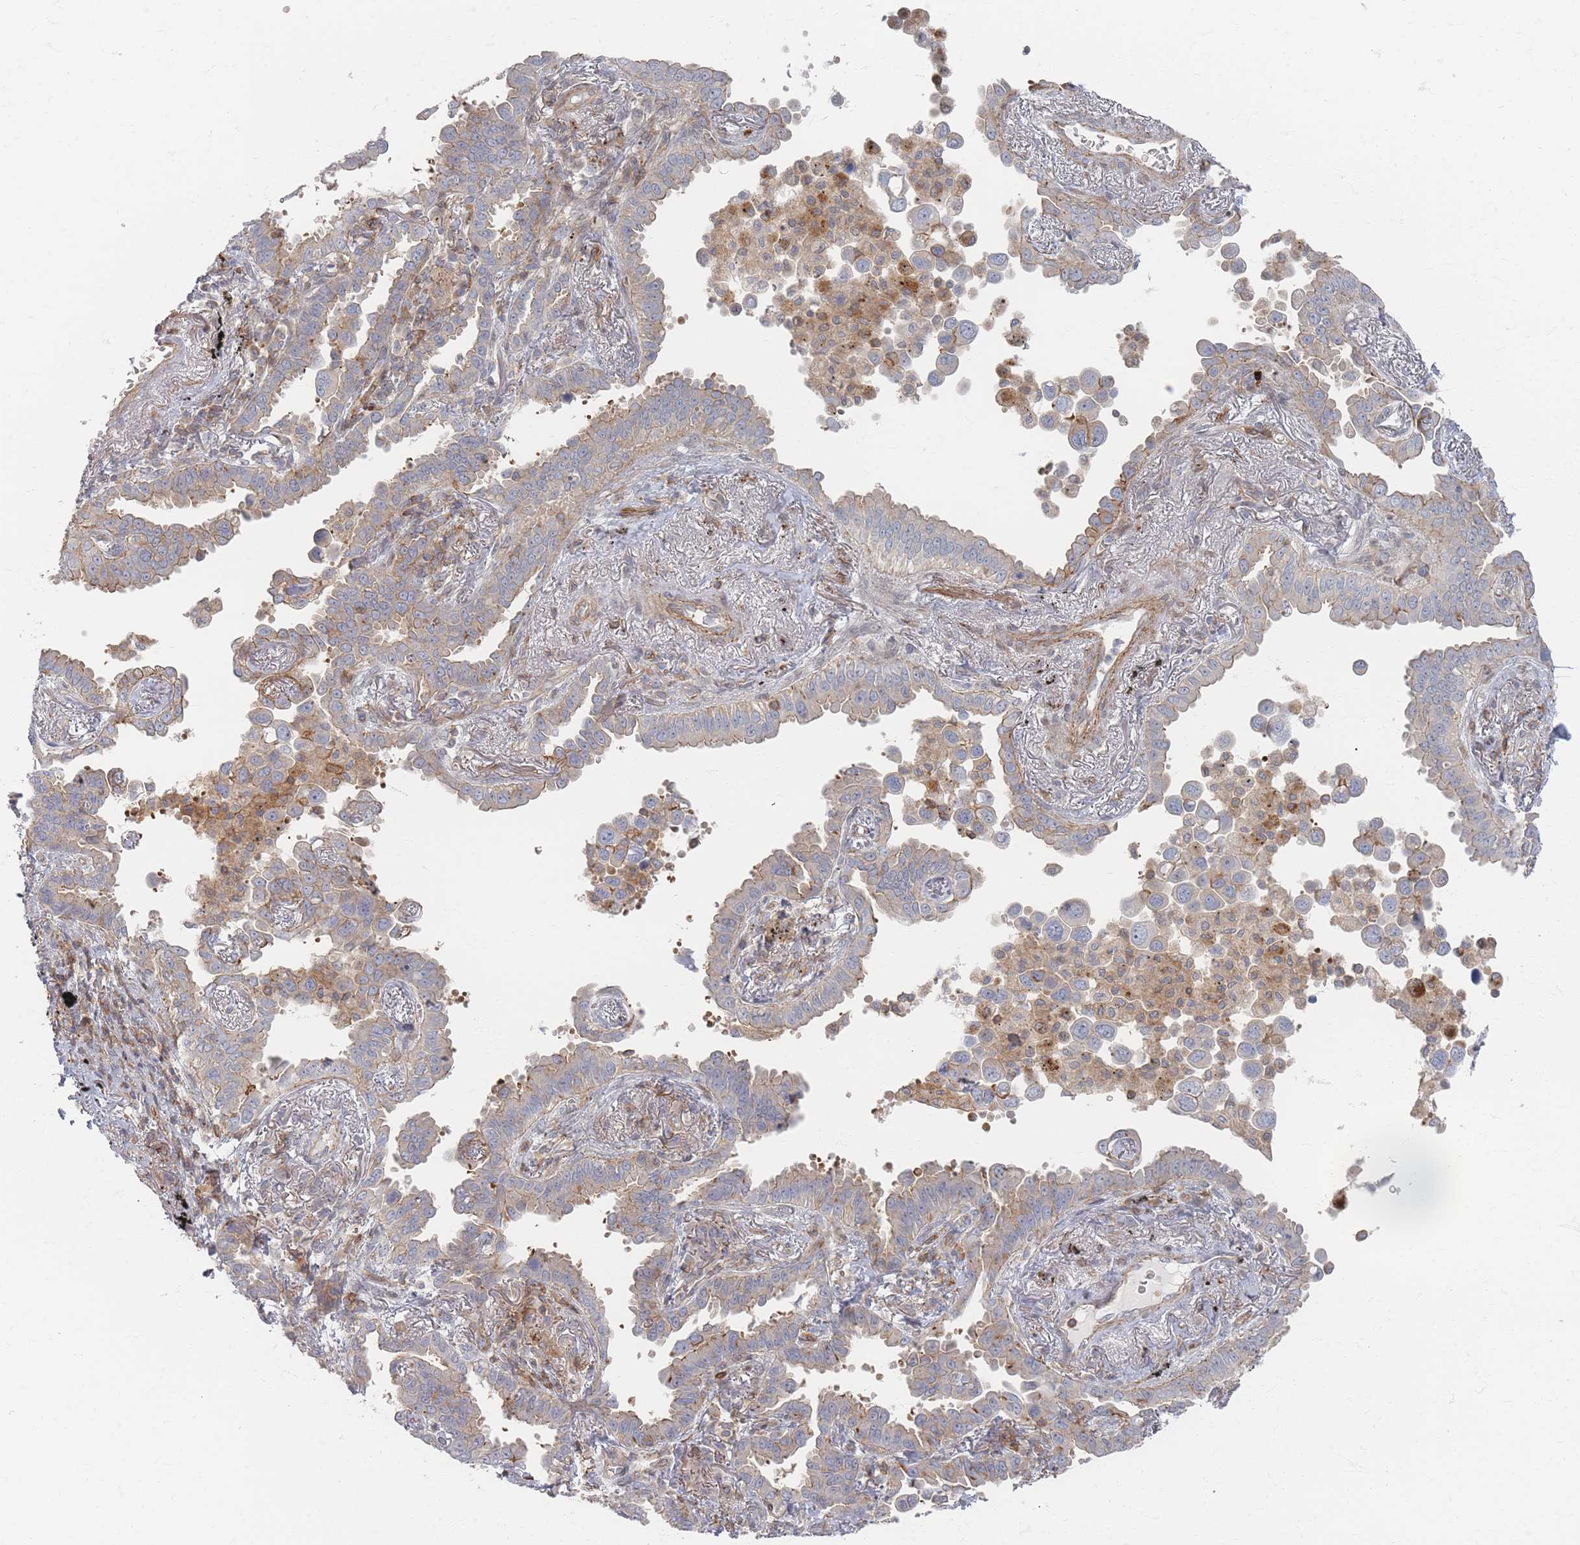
{"staining": {"intensity": "weak", "quantity": "25%-75%", "location": "cytoplasmic/membranous"}, "tissue": "lung cancer", "cell_type": "Tumor cells", "image_type": "cancer", "snomed": [{"axis": "morphology", "description": "Adenocarcinoma, NOS"}, {"axis": "topography", "description": "Lung"}], "caption": "Immunohistochemistry (IHC) histopathology image of neoplastic tissue: lung cancer stained using immunohistochemistry (IHC) shows low levels of weak protein expression localized specifically in the cytoplasmic/membranous of tumor cells, appearing as a cytoplasmic/membranous brown color.", "gene": "ZNF852", "patient": {"sex": "male", "age": 67}}